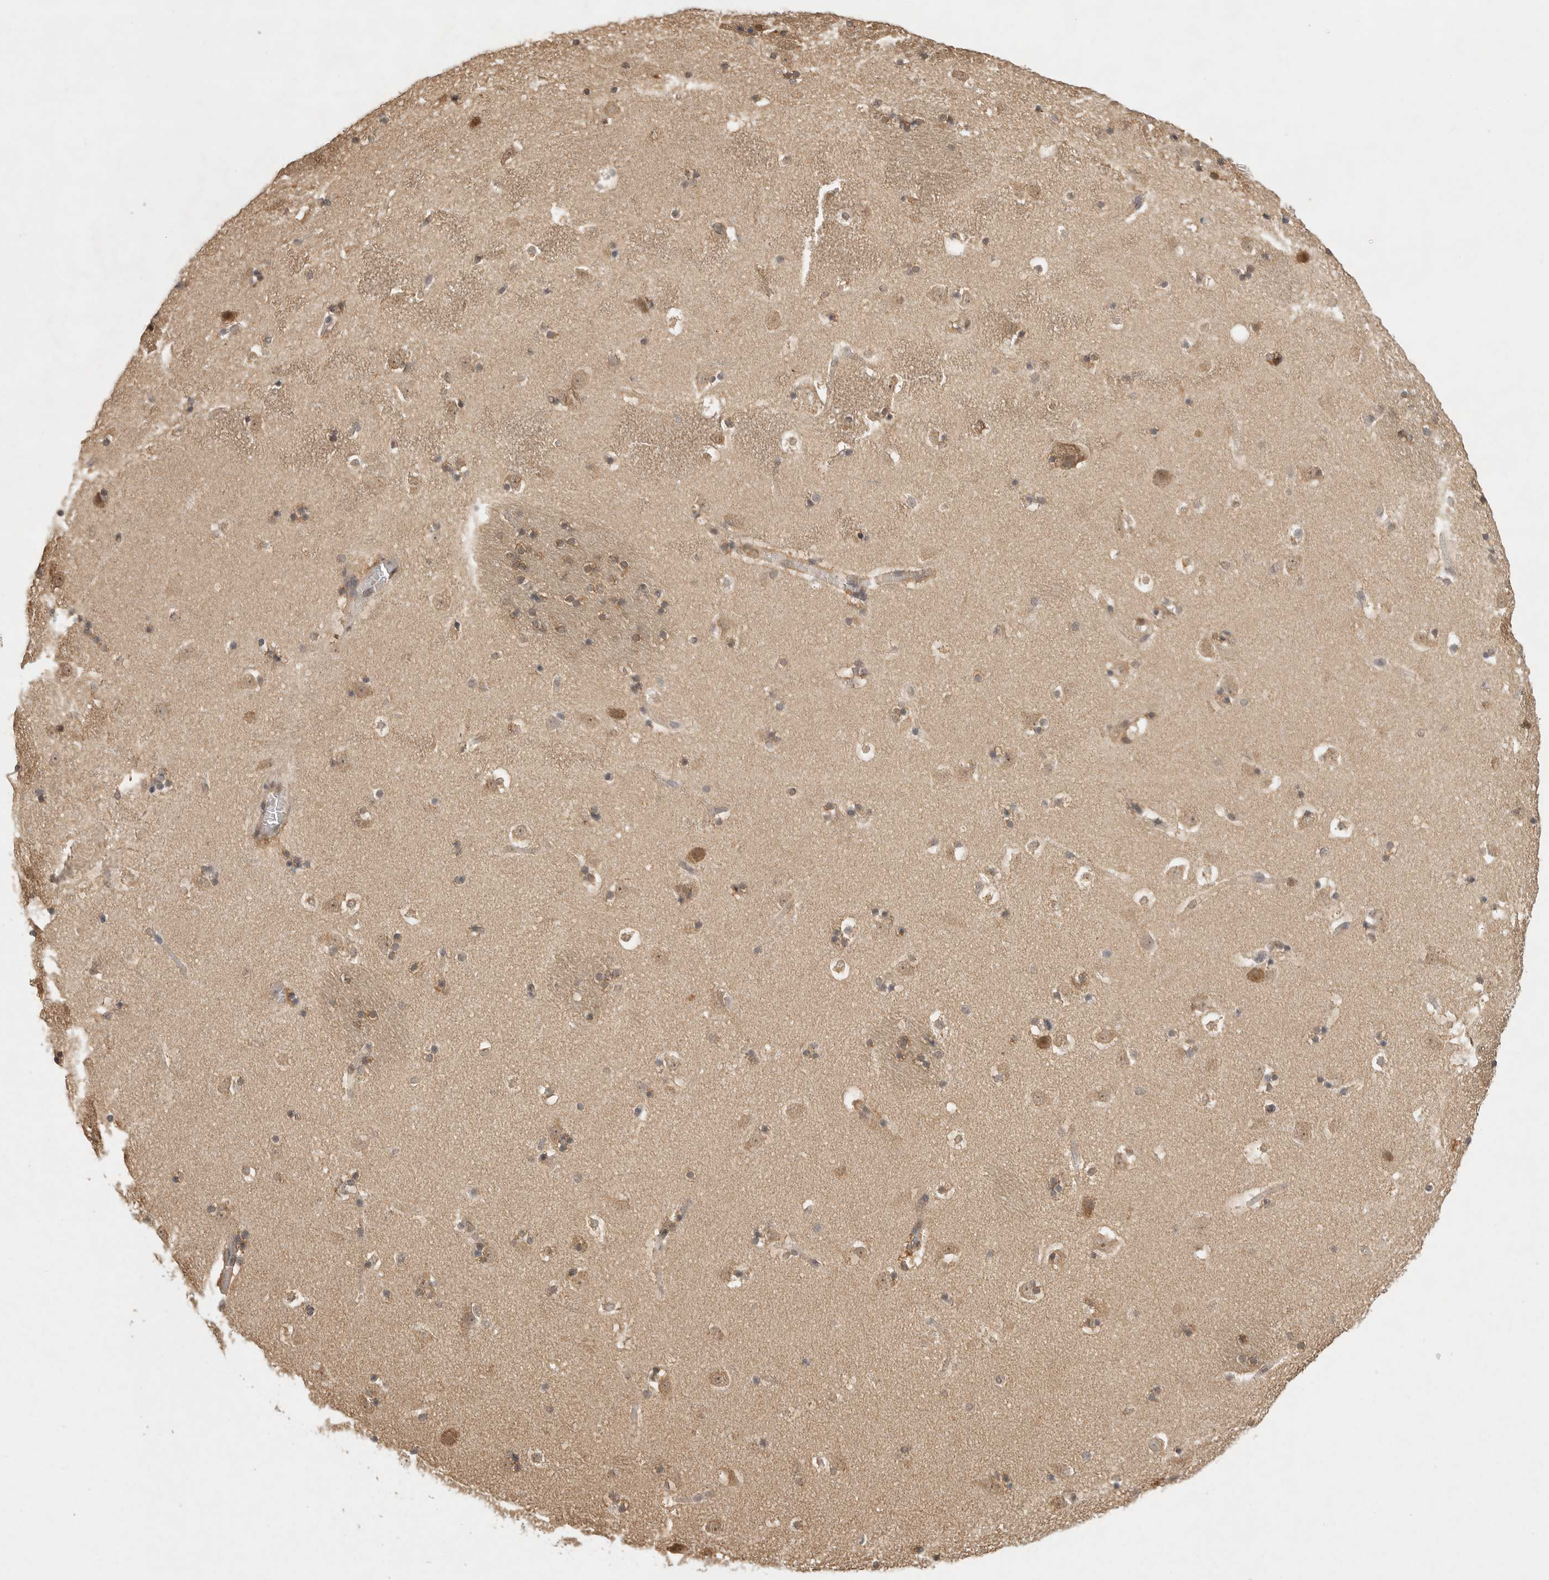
{"staining": {"intensity": "weak", "quantity": "<25%", "location": "cytoplasmic/membranous"}, "tissue": "caudate", "cell_type": "Glial cells", "image_type": "normal", "snomed": [{"axis": "morphology", "description": "Normal tissue, NOS"}, {"axis": "topography", "description": "Lateral ventricle wall"}], "caption": "A micrograph of human caudate is negative for staining in glial cells. (IHC, brightfield microscopy, high magnification).", "gene": "DFFA", "patient": {"sex": "male", "age": 45}}